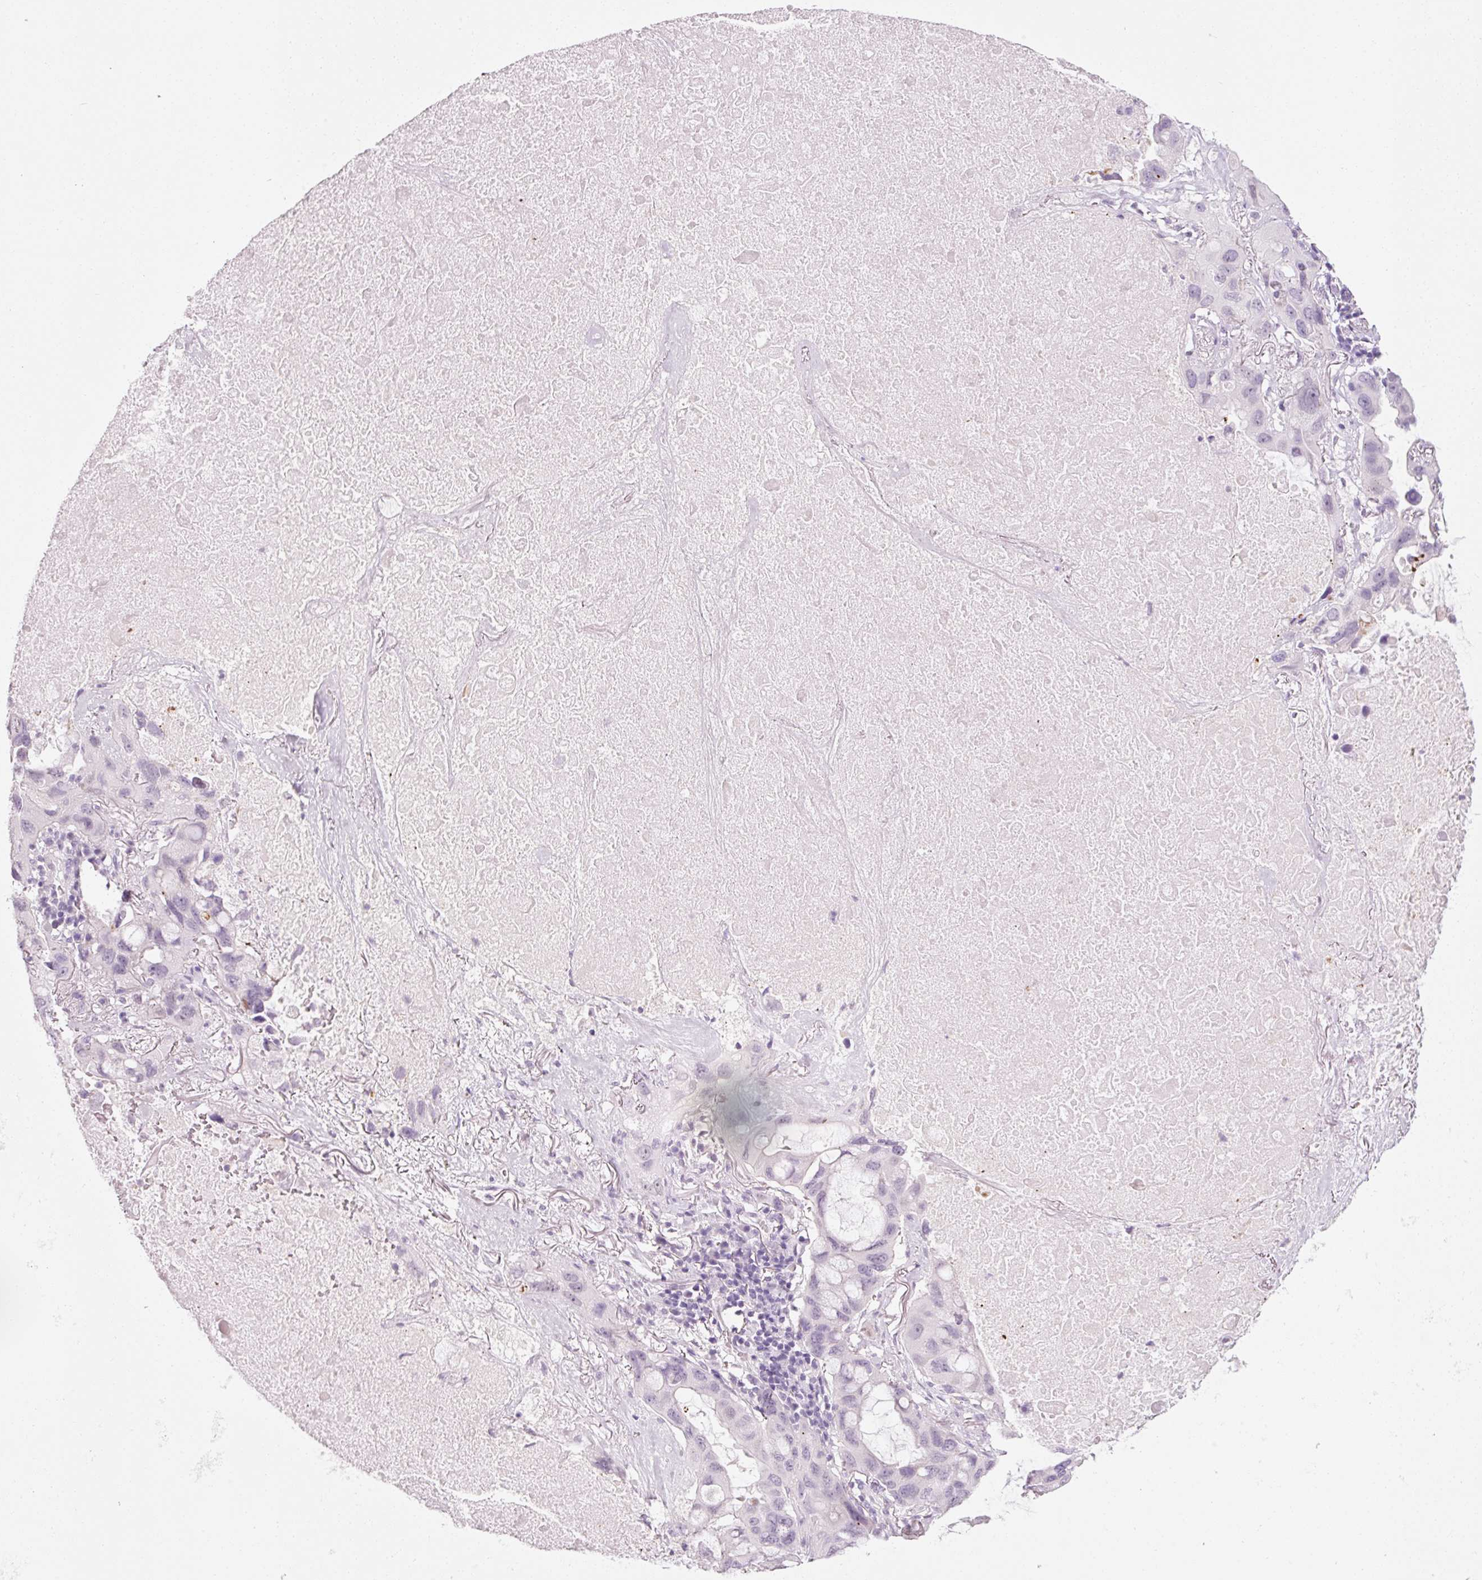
{"staining": {"intensity": "negative", "quantity": "none", "location": "none"}, "tissue": "lung cancer", "cell_type": "Tumor cells", "image_type": "cancer", "snomed": [{"axis": "morphology", "description": "Squamous cell carcinoma, NOS"}, {"axis": "topography", "description": "Lung"}], "caption": "The photomicrograph displays no significant staining in tumor cells of squamous cell carcinoma (lung). (Stains: DAB (3,3'-diaminobenzidine) immunohistochemistry with hematoxylin counter stain, Microscopy: brightfield microscopy at high magnification).", "gene": "ANKRD20A1", "patient": {"sex": "female", "age": 73}}